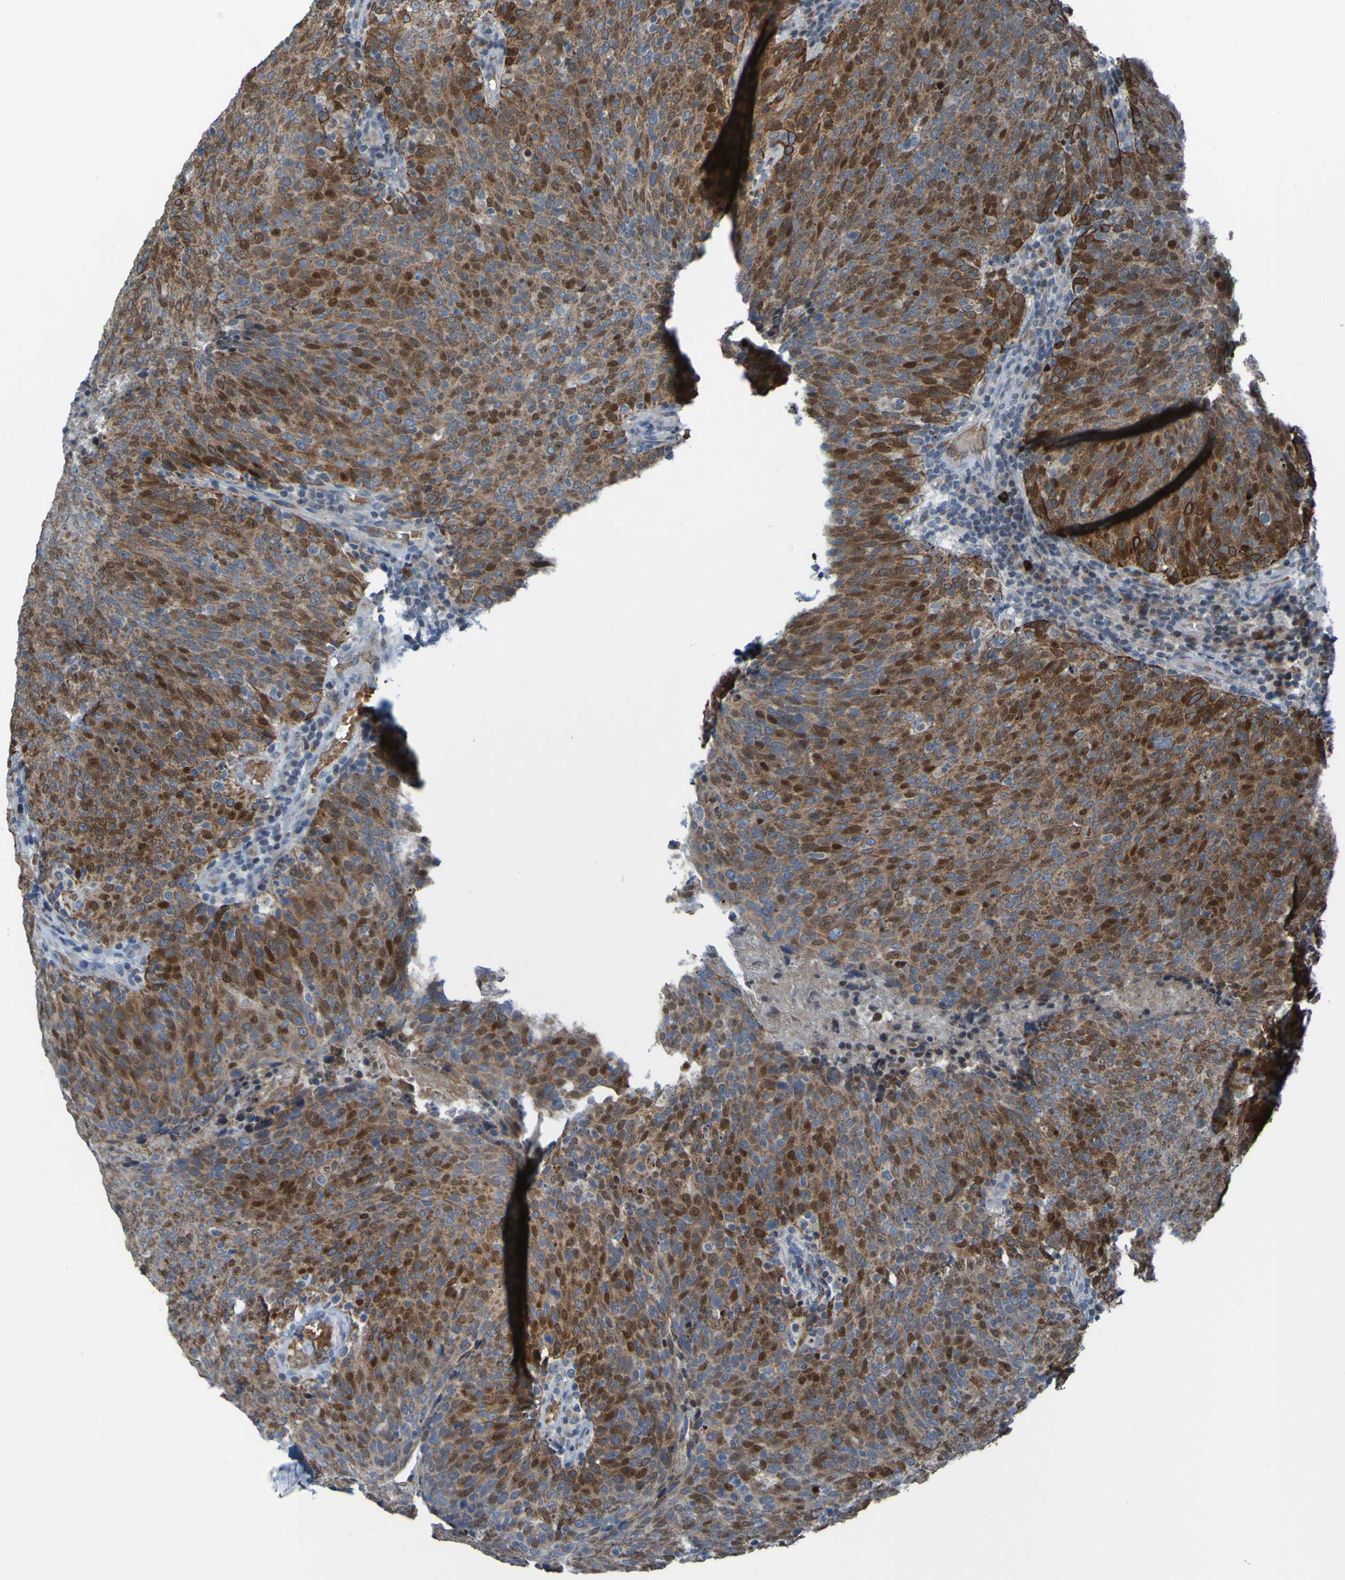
{"staining": {"intensity": "moderate", "quantity": ">75%", "location": "cytoplasmic/membranous,nuclear"}, "tissue": "head and neck cancer", "cell_type": "Tumor cells", "image_type": "cancer", "snomed": [{"axis": "morphology", "description": "Squamous cell carcinoma, NOS"}, {"axis": "morphology", "description": "Squamous cell carcinoma, metastatic, NOS"}, {"axis": "topography", "description": "Lymph node"}, {"axis": "topography", "description": "Head-Neck"}], "caption": "A high-resolution micrograph shows immunohistochemistry staining of squamous cell carcinoma (head and neck), which displays moderate cytoplasmic/membranous and nuclear staining in approximately >75% of tumor cells.", "gene": "UNG", "patient": {"sex": "male", "age": 62}}